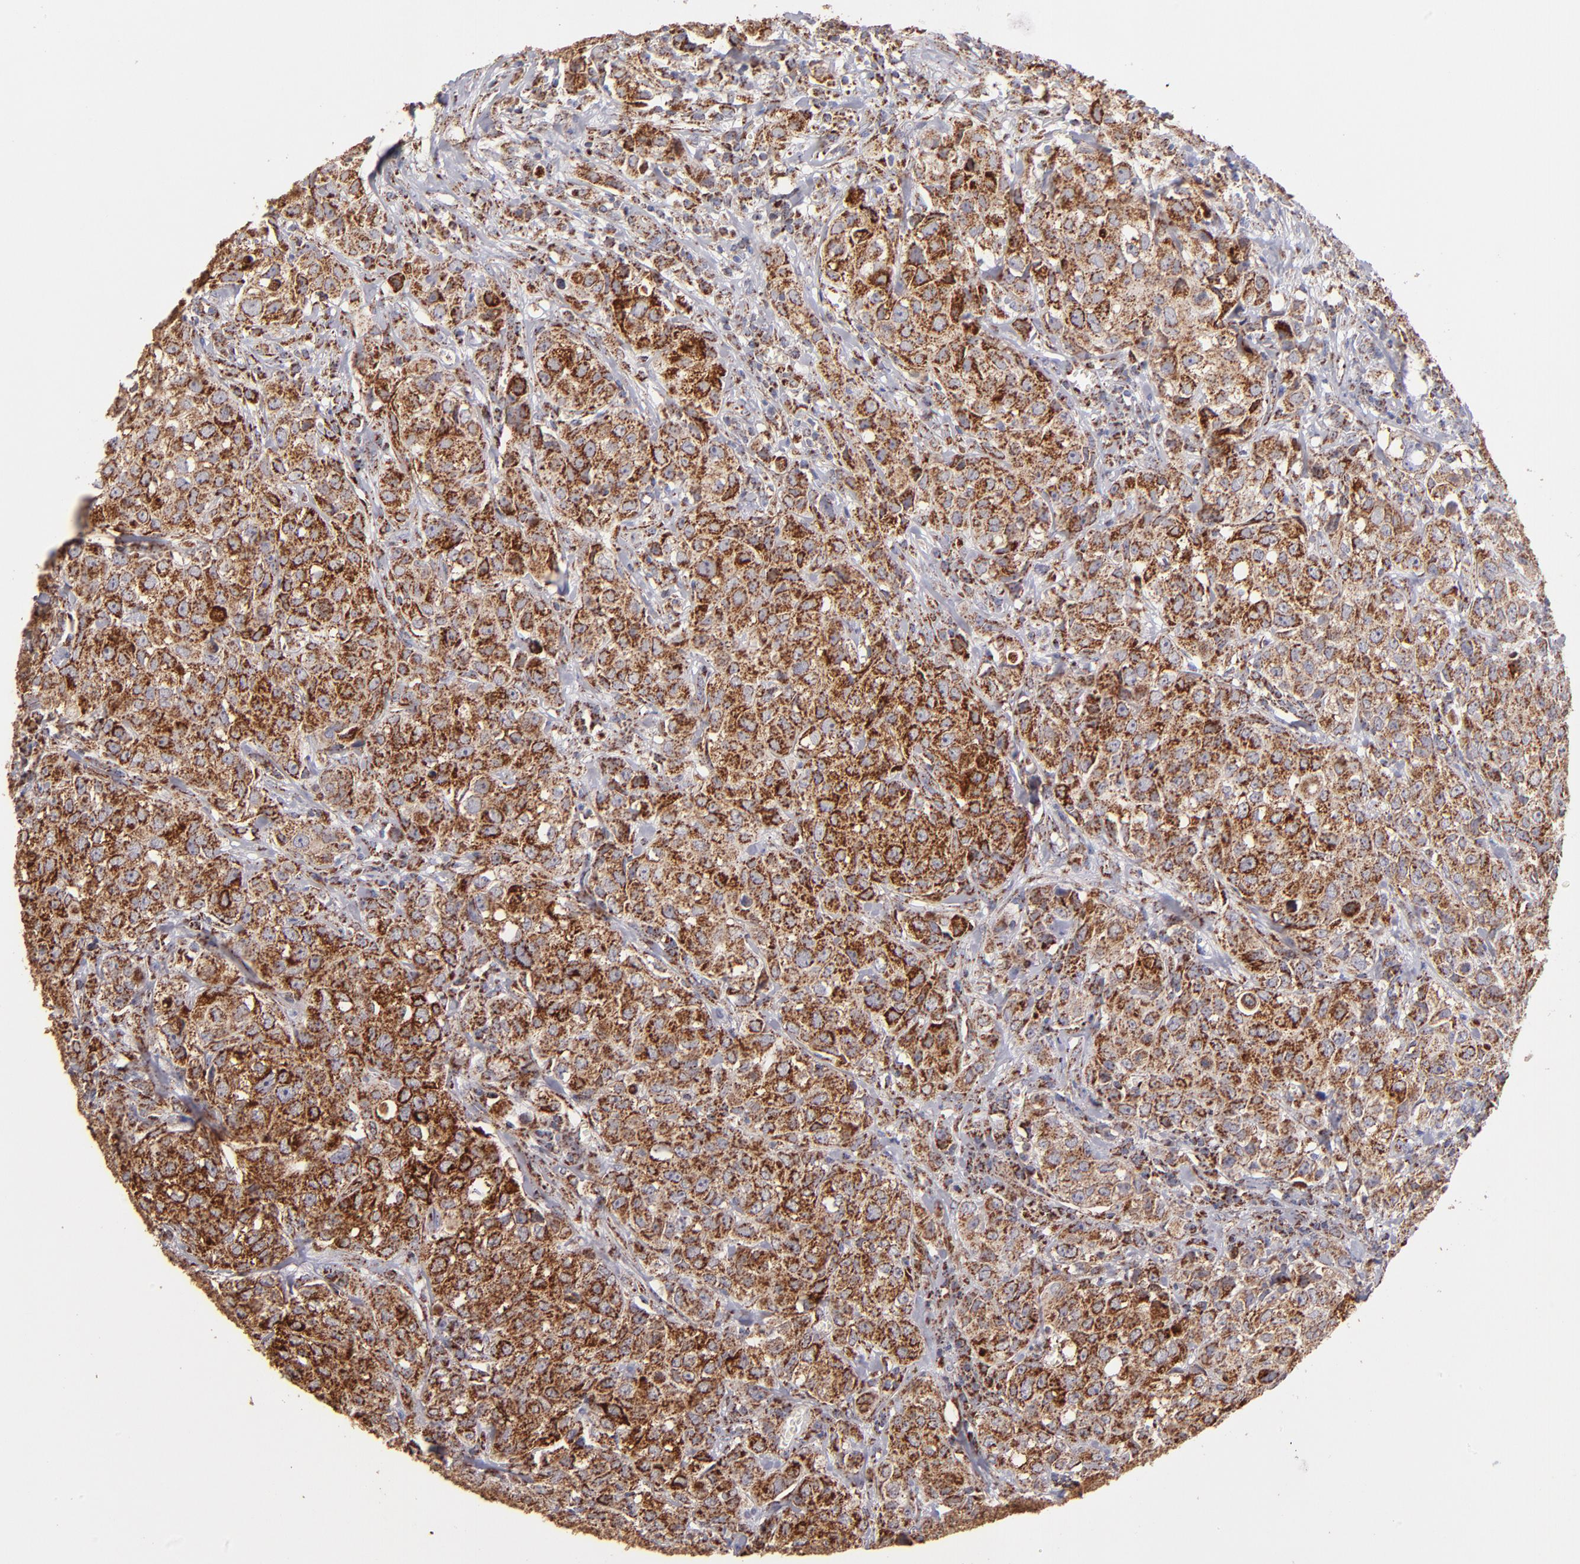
{"staining": {"intensity": "moderate", "quantity": ">75%", "location": "cytoplasmic/membranous"}, "tissue": "urothelial cancer", "cell_type": "Tumor cells", "image_type": "cancer", "snomed": [{"axis": "morphology", "description": "Urothelial carcinoma, High grade"}, {"axis": "topography", "description": "Urinary bladder"}], "caption": "Immunohistochemical staining of urothelial cancer displays medium levels of moderate cytoplasmic/membranous protein expression in approximately >75% of tumor cells.", "gene": "DLST", "patient": {"sex": "female", "age": 75}}